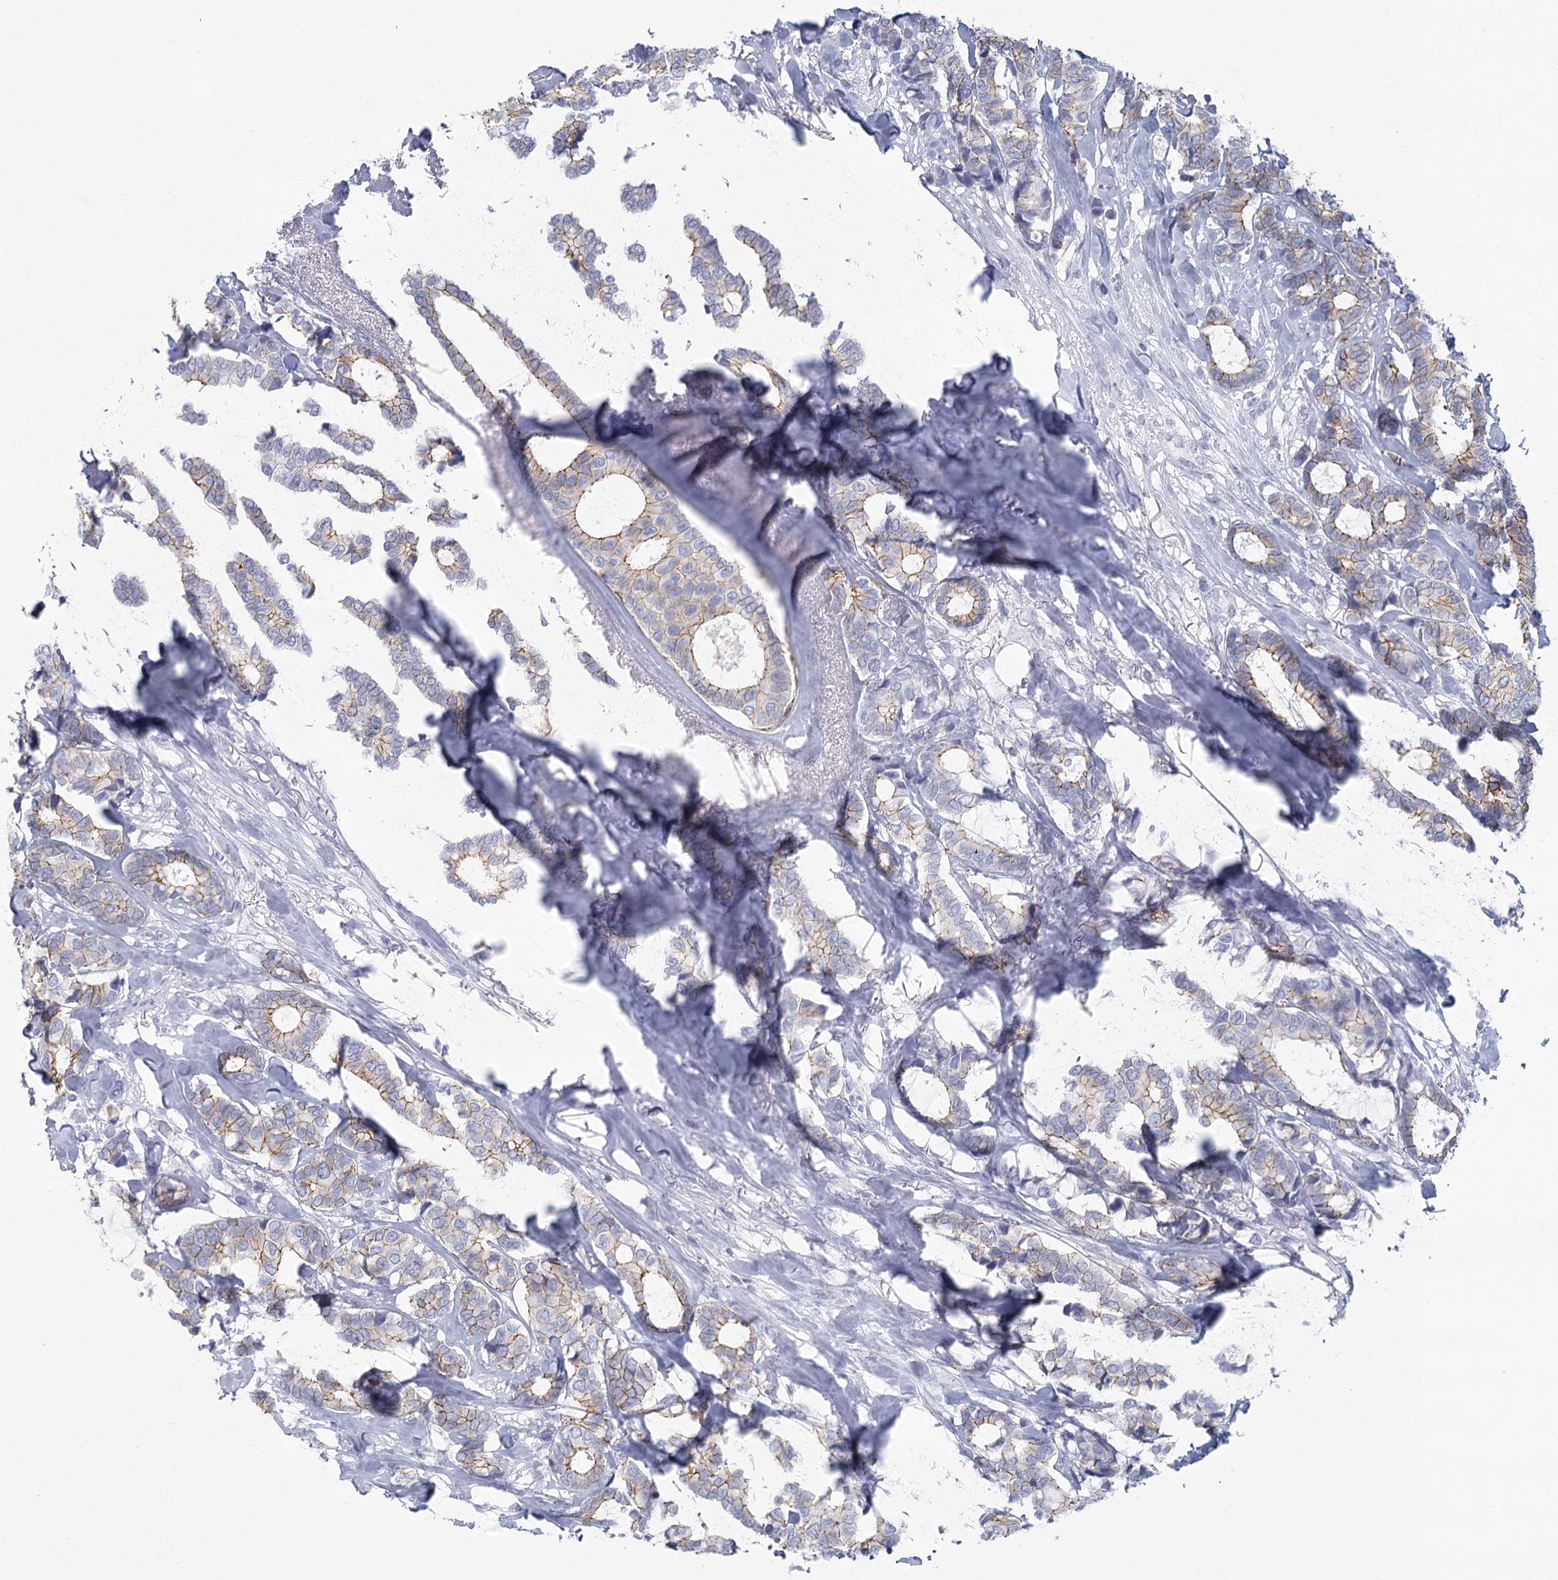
{"staining": {"intensity": "moderate", "quantity": "25%-75%", "location": "cytoplasmic/membranous"}, "tissue": "breast cancer", "cell_type": "Tumor cells", "image_type": "cancer", "snomed": [{"axis": "morphology", "description": "Duct carcinoma"}, {"axis": "topography", "description": "Breast"}], "caption": "The photomicrograph displays staining of breast infiltrating ductal carcinoma, revealing moderate cytoplasmic/membranous protein staining (brown color) within tumor cells. (IHC, brightfield microscopy, high magnification).", "gene": "WNT8B", "patient": {"sex": "female", "age": 87}}